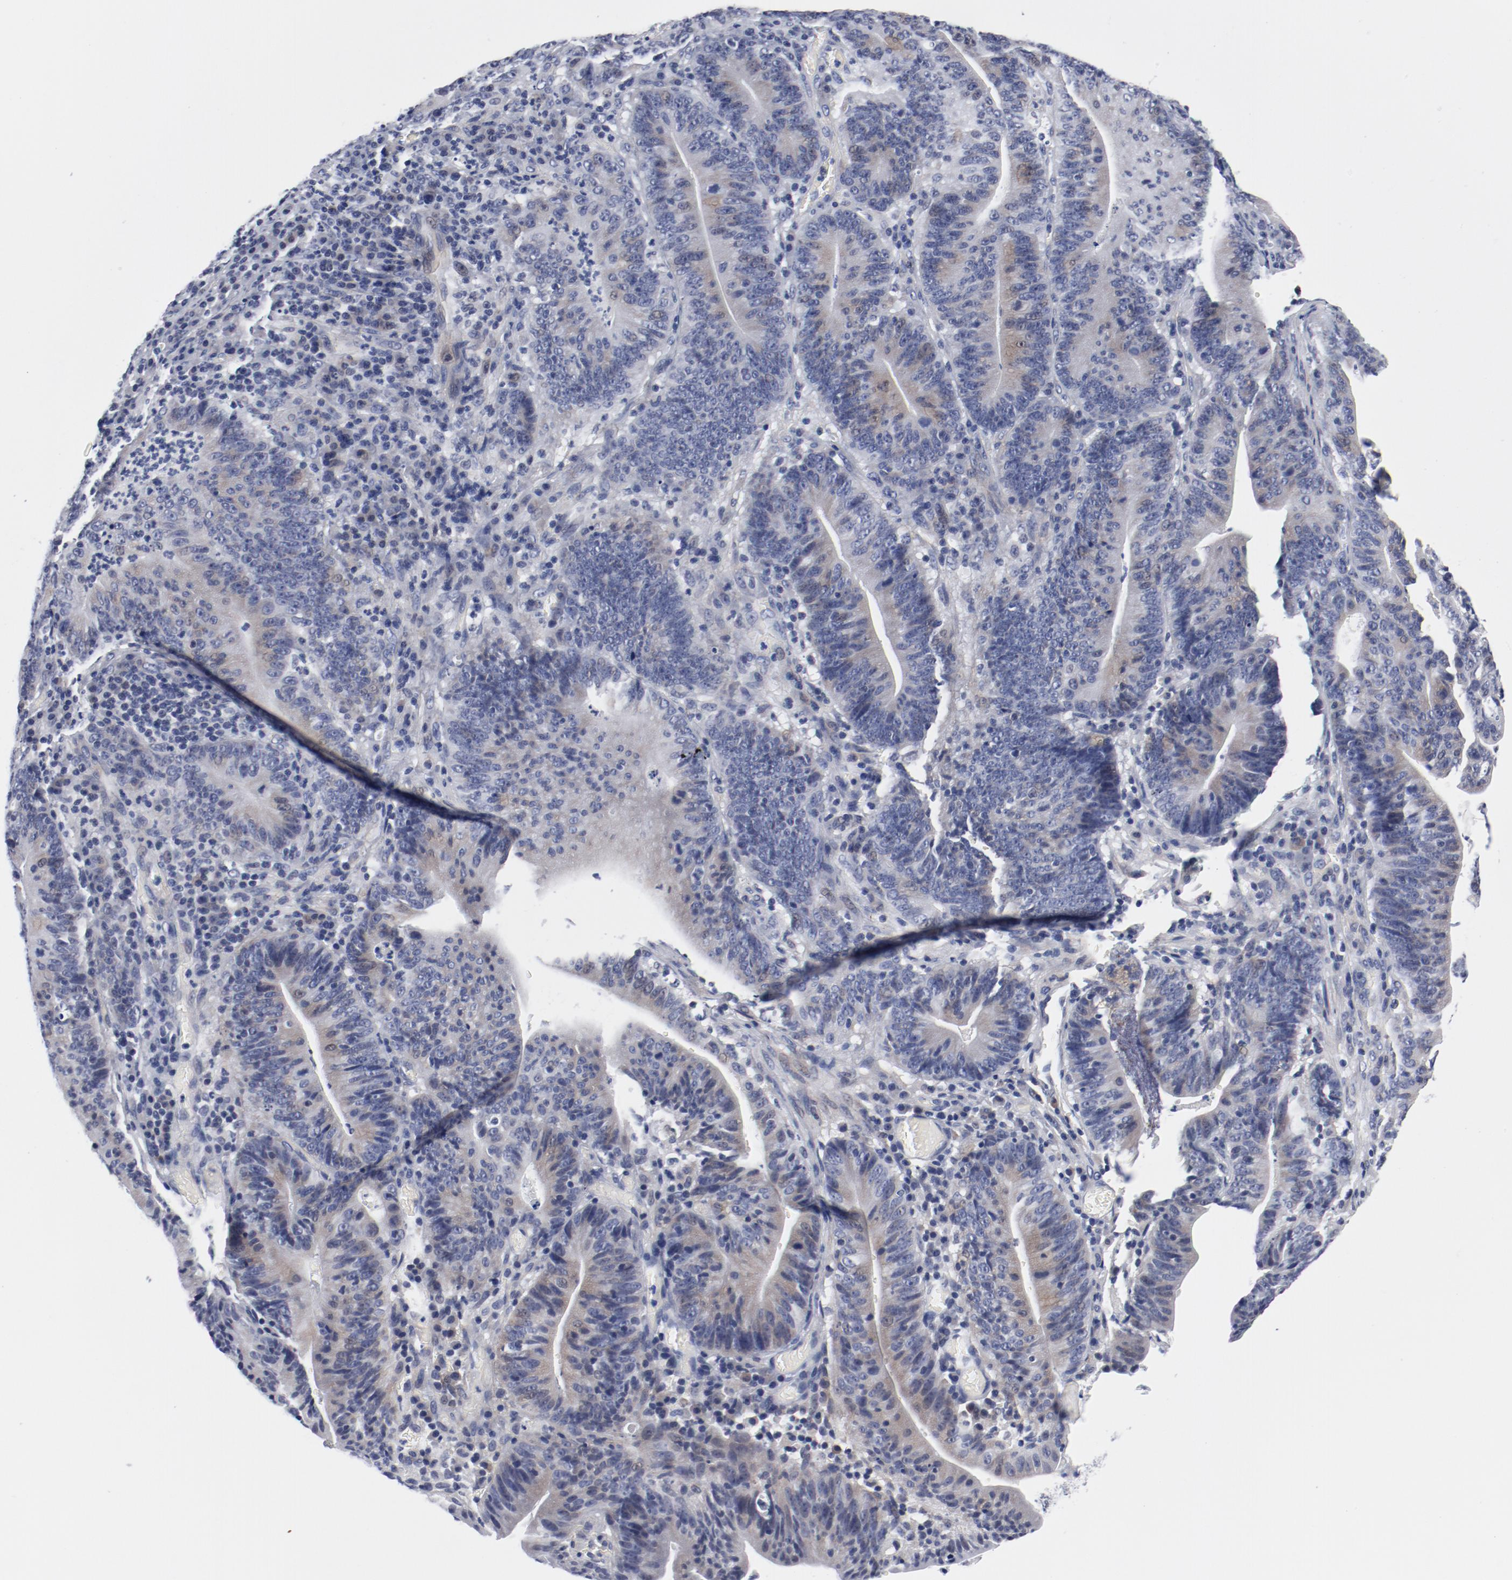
{"staining": {"intensity": "negative", "quantity": "none", "location": "none"}, "tissue": "stomach cancer", "cell_type": "Tumor cells", "image_type": "cancer", "snomed": [{"axis": "morphology", "description": "Adenocarcinoma, NOS"}, {"axis": "topography", "description": "Stomach, lower"}], "caption": "This photomicrograph is of adenocarcinoma (stomach) stained with immunohistochemistry to label a protein in brown with the nuclei are counter-stained blue. There is no expression in tumor cells.", "gene": "KCNK13", "patient": {"sex": "female", "age": 86}}